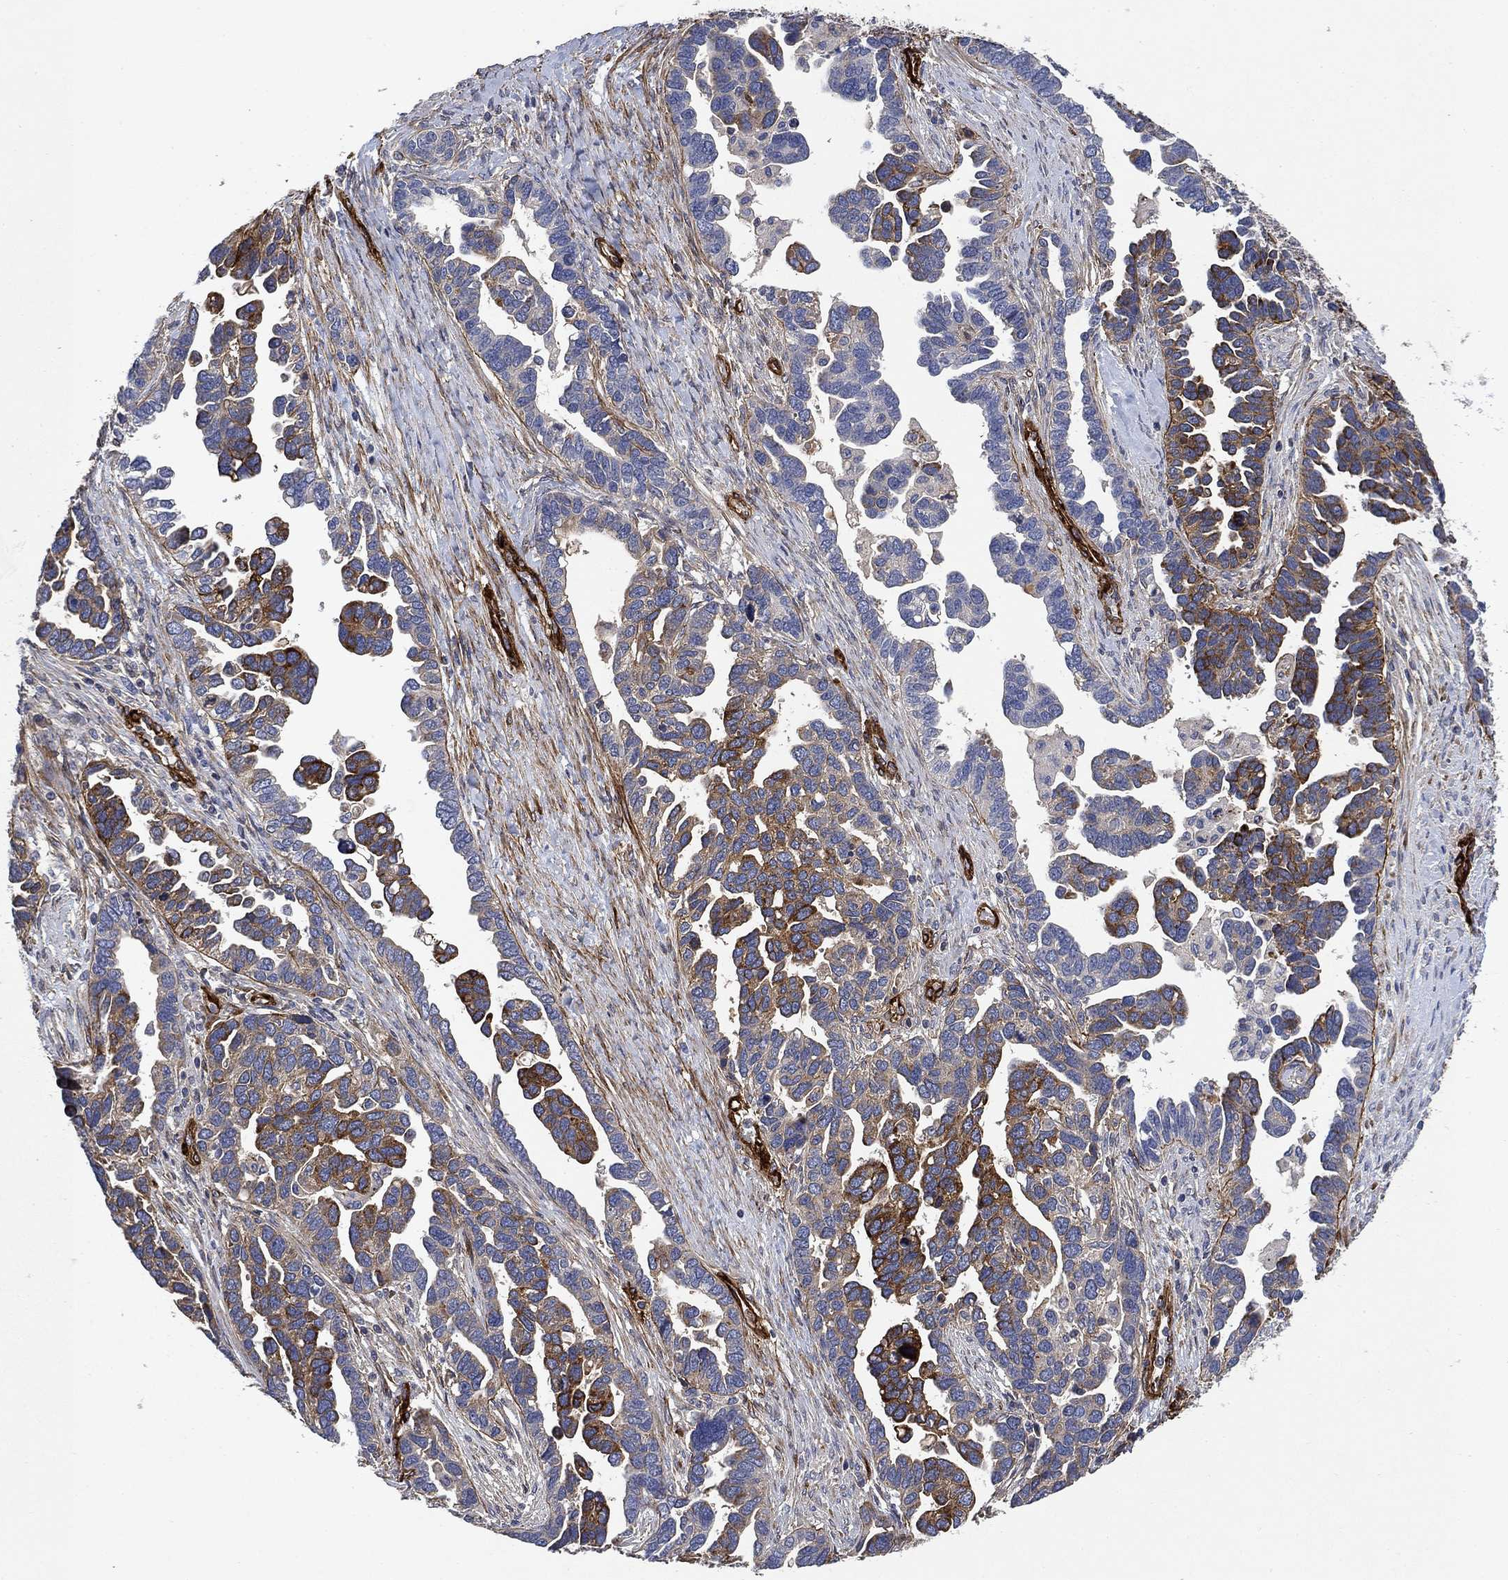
{"staining": {"intensity": "moderate", "quantity": "<25%", "location": "cytoplasmic/membranous"}, "tissue": "ovarian cancer", "cell_type": "Tumor cells", "image_type": "cancer", "snomed": [{"axis": "morphology", "description": "Cystadenocarcinoma, serous, NOS"}, {"axis": "topography", "description": "Ovary"}], "caption": "Immunohistochemical staining of human ovarian cancer (serous cystadenocarcinoma) demonstrates low levels of moderate cytoplasmic/membranous protein positivity in about <25% of tumor cells.", "gene": "COL4A2", "patient": {"sex": "female", "age": 54}}